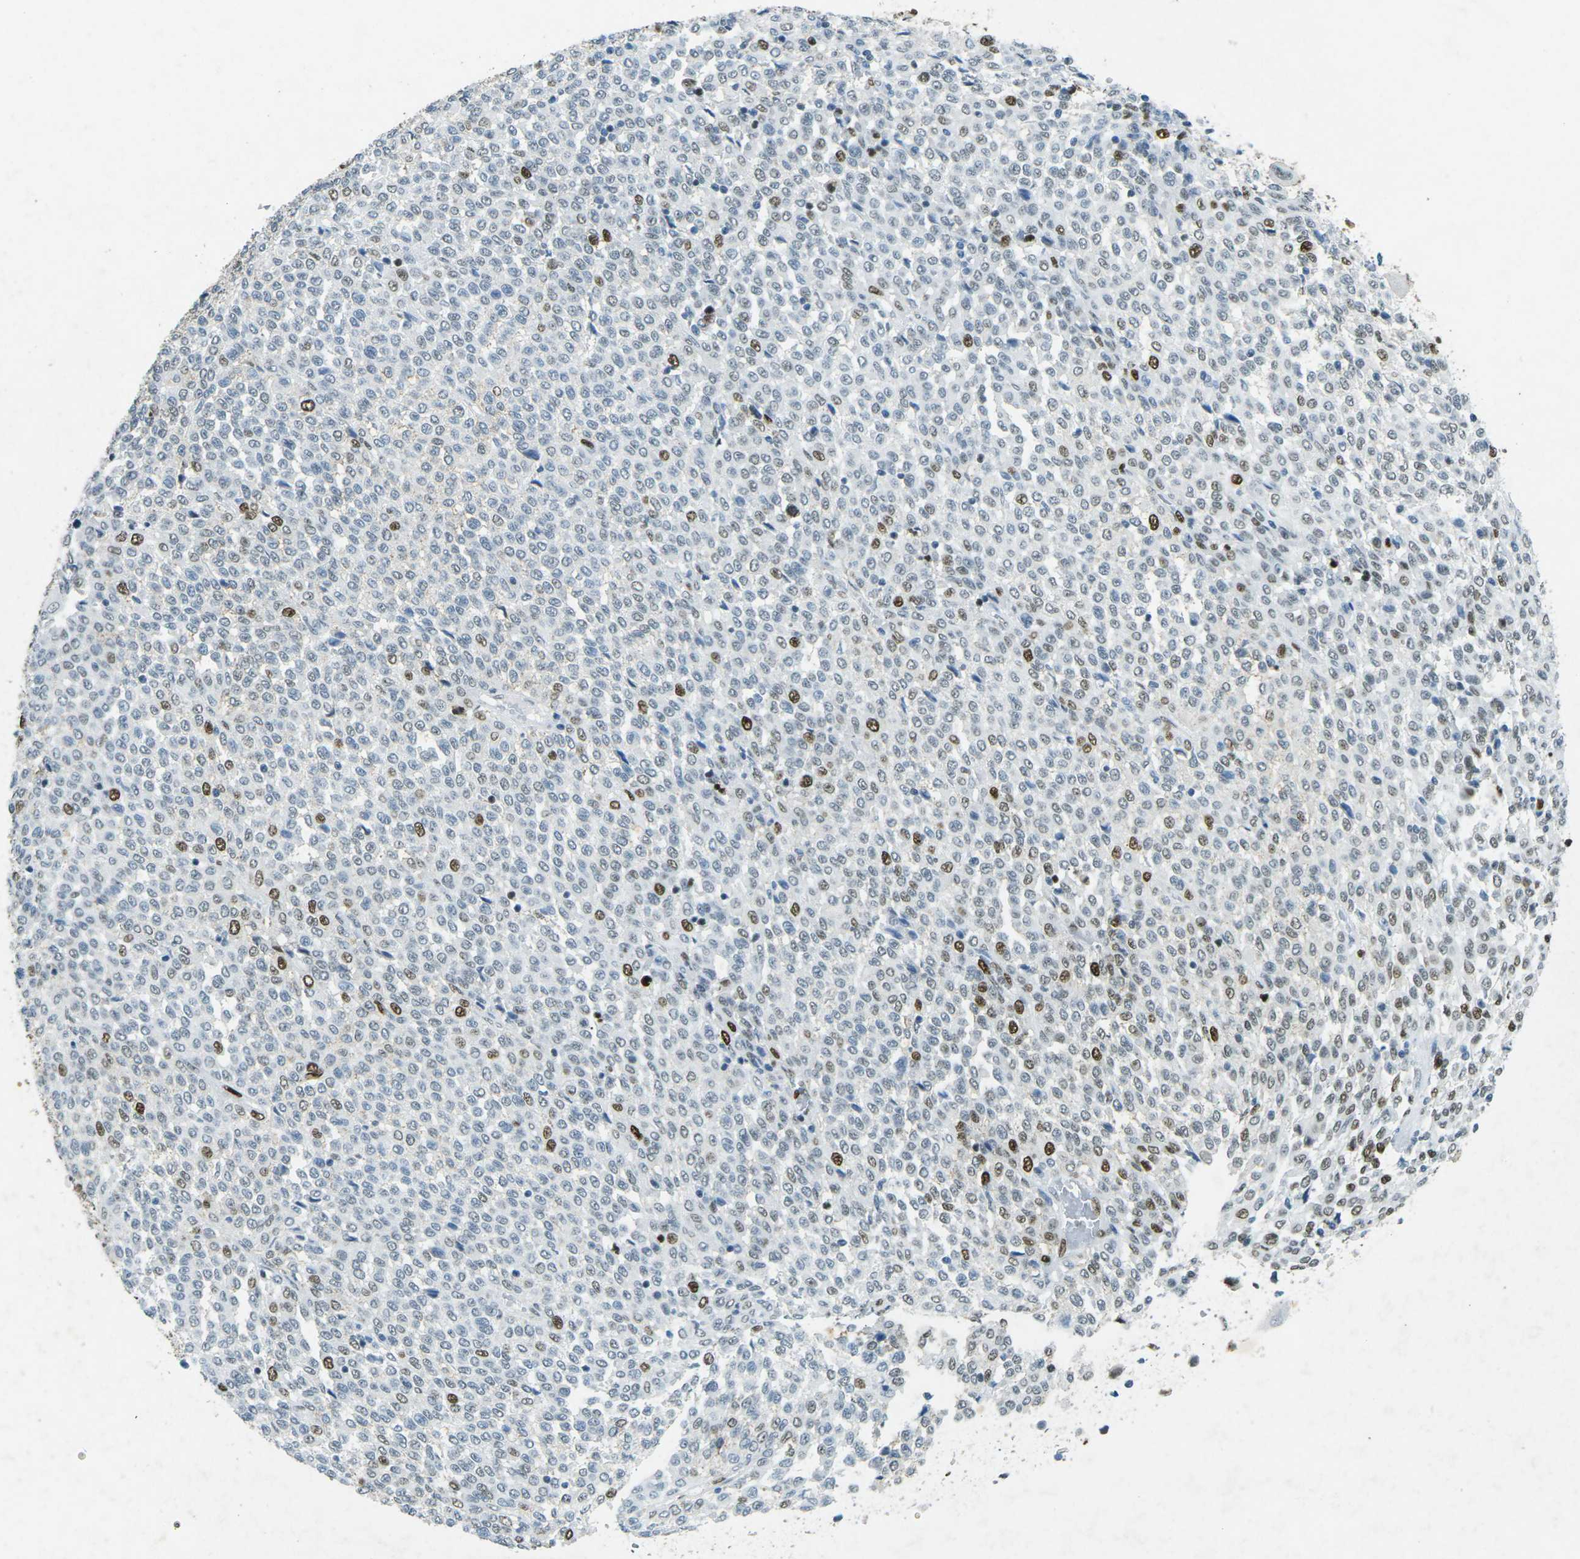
{"staining": {"intensity": "strong", "quantity": "<25%", "location": "nuclear"}, "tissue": "melanoma", "cell_type": "Tumor cells", "image_type": "cancer", "snomed": [{"axis": "morphology", "description": "Malignant melanoma, Metastatic site"}, {"axis": "topography", "description": "Pancreas"}], "caption": "Melanoma was stained to show a protein in brown. There is medium levels of strong nuclear expression in approximately <25% of tumor cells.", "gene": "RB1", "patient": {"sex": "female", "age": 30}}